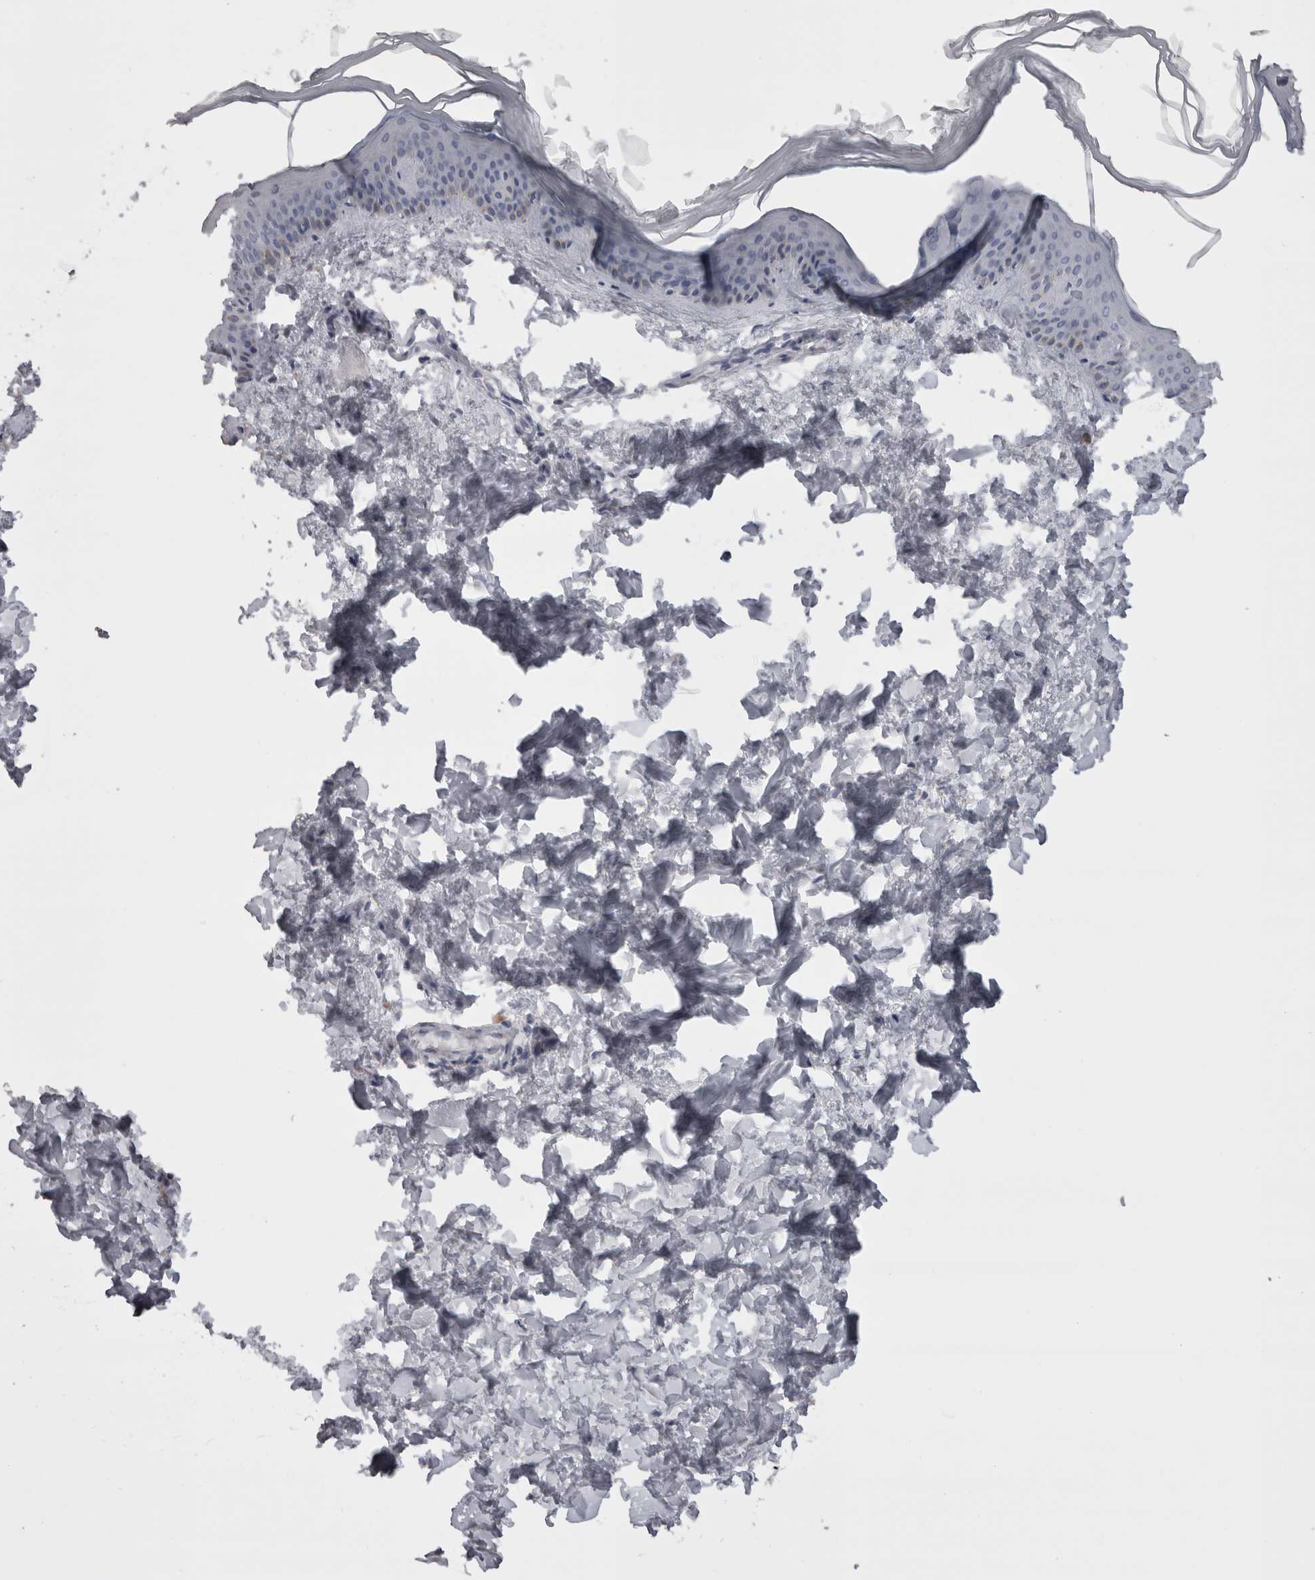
{"staining": {"intensity": "negative", "quantity": "none", "location": "none"}, "tissue": "skin", "cell_type": "Fibroblasts", "image_type": "normal", "snomed": [{"axis": "morphology", "description": "Normal tissue, NOS"}, {"axis": "topography", "description": "Skin"}], "caption": "Human skin stained for a protein using IHC reveals no positivity in fibroblasts.", "gene": "CAMK2D", "patient": {"sex": "female", "age": 27}}